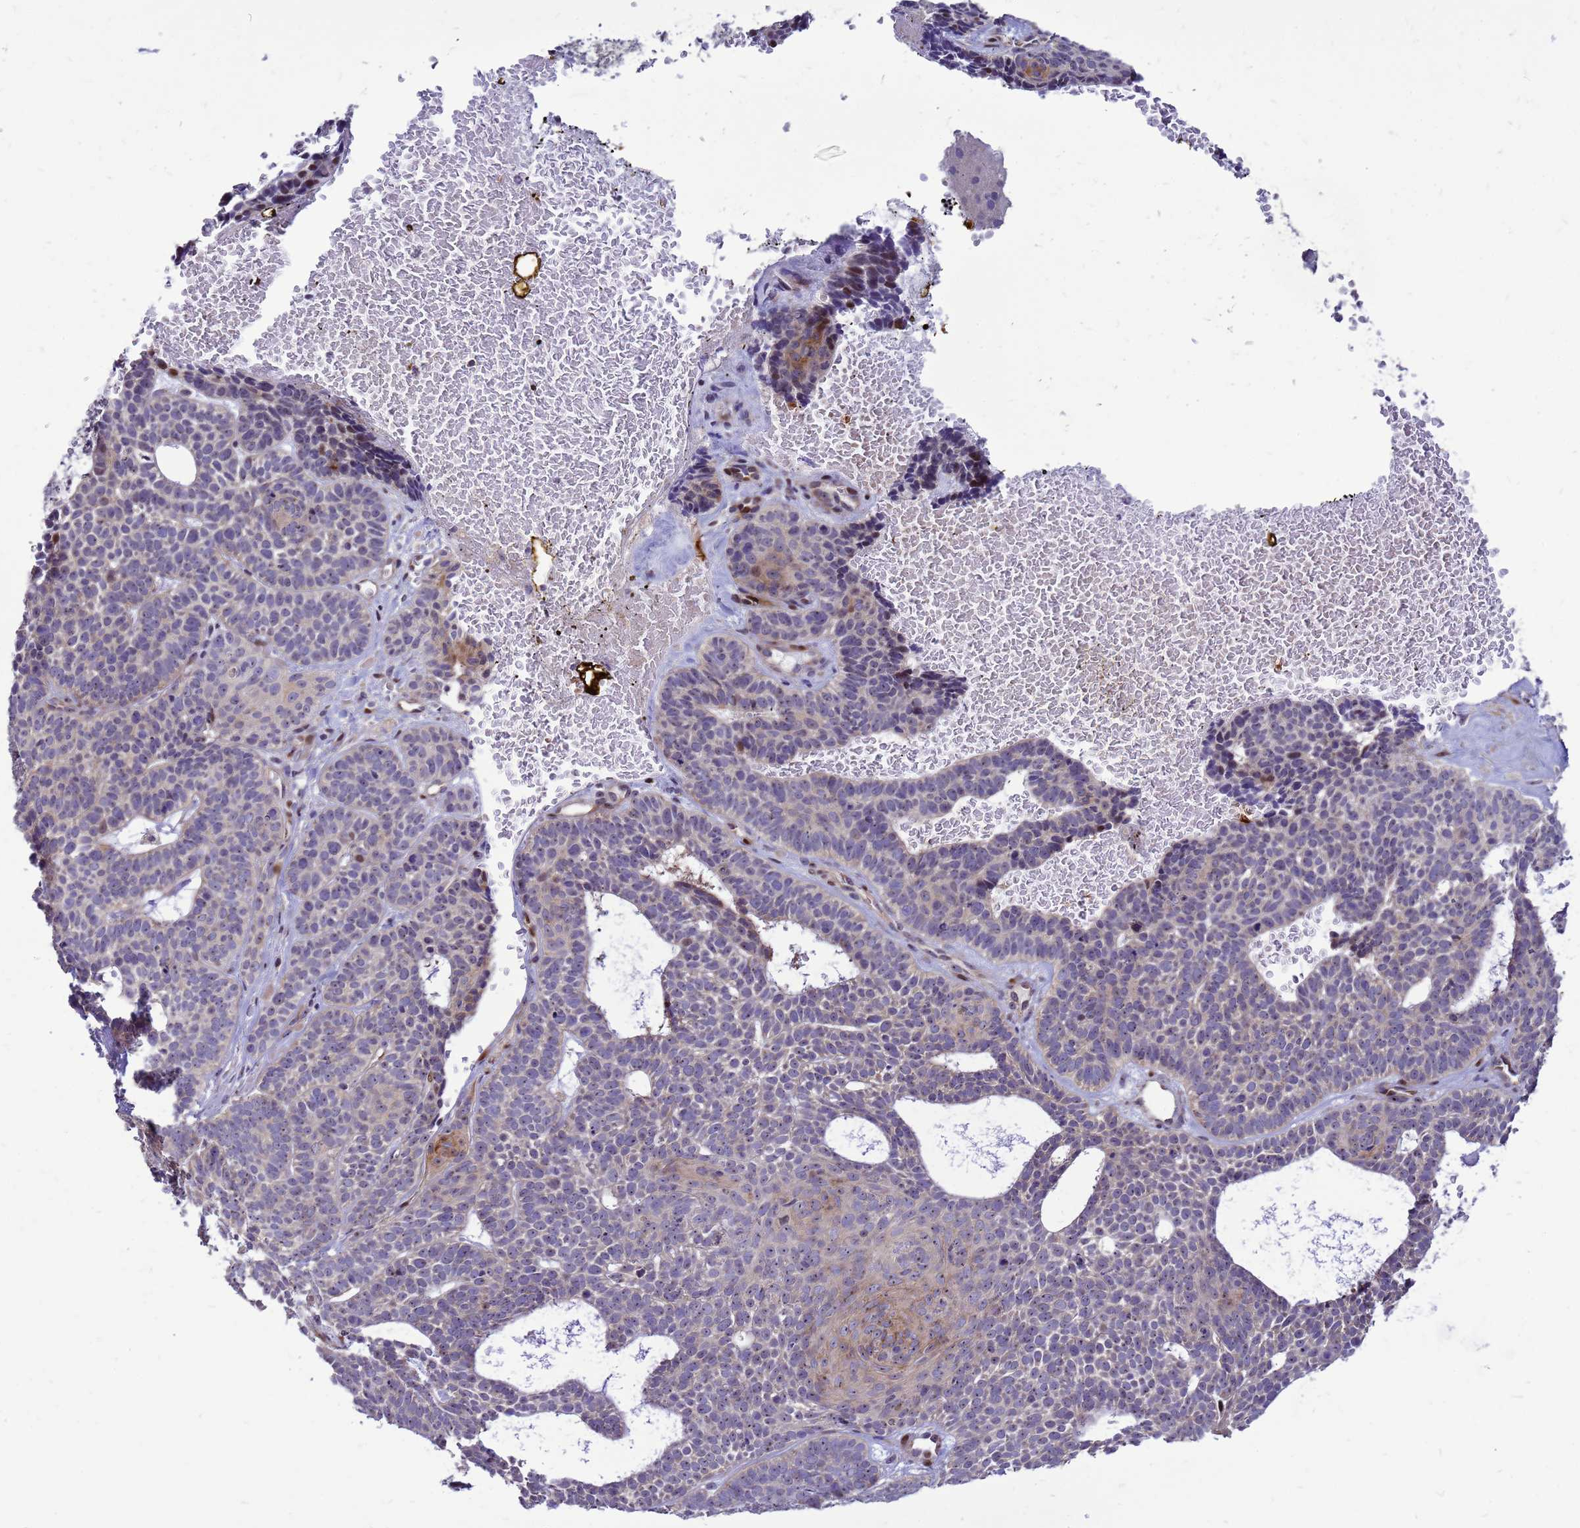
{"staining": {"intensity": "strong", "quantity": "<25%", "location": "cytoplasmic/membranous"}, "tissue": "skin cancer", "cell_type": "Tumor cells", "image_type": "cancer", "snomed": [{"axis": "morphology", "description": "Basal cell carcinoma"}, {"axis": "topography", "description": "Skin"}], "caption": "Skin cancer (basal cell carcinoma) stained for a protein (brown) demonstrates strong cytoplasmic/membranous positive expression in approximately <25% of tumor cells.", "gene": "RSPO1", "patient": {"sex": "male", "age": 85}}